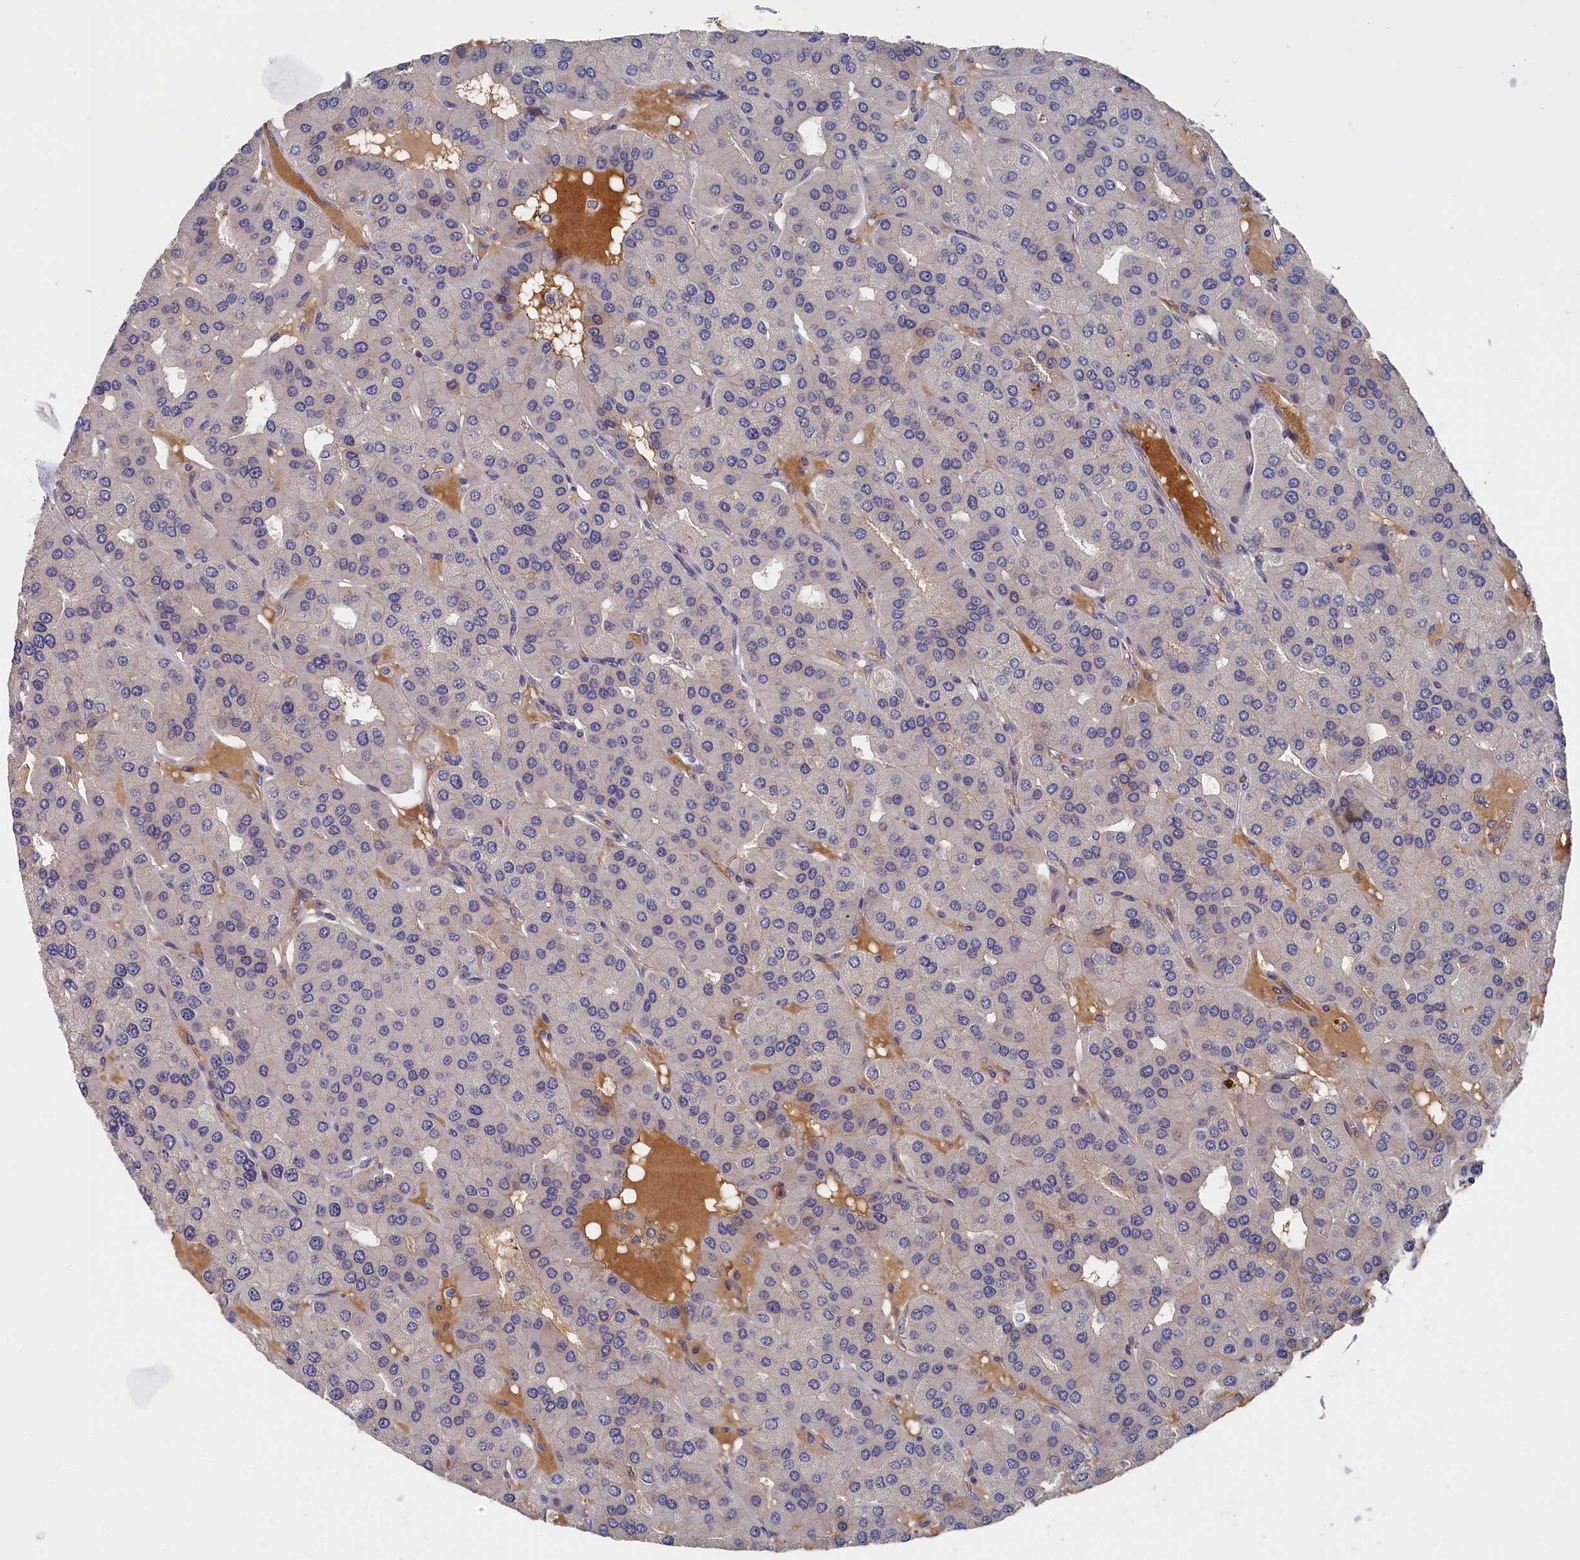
{"staining": {"intensity": "negative", "quantity": "none", "location": "none"}, "tissue": "parathyroid gland", "cell_type": "Glandular cells", "image_type": "normal", "snomed": [{"axis": "morphology", "description": "Normal tissue, NOS"}, {"axis": "morphology", "description": "Adenoma, NOS"}, {"axis": "topography", "description": "Parathyroid gland"}], "caption": "IHC histopathology image of normal parathyroid gland stained for a protein (brown), which displays no expression in glandular cells. (IHC, brightfield microscopy, high magnification).", "gene": "CYB5D2", "patient": {"sex": "female", "age": 86}}